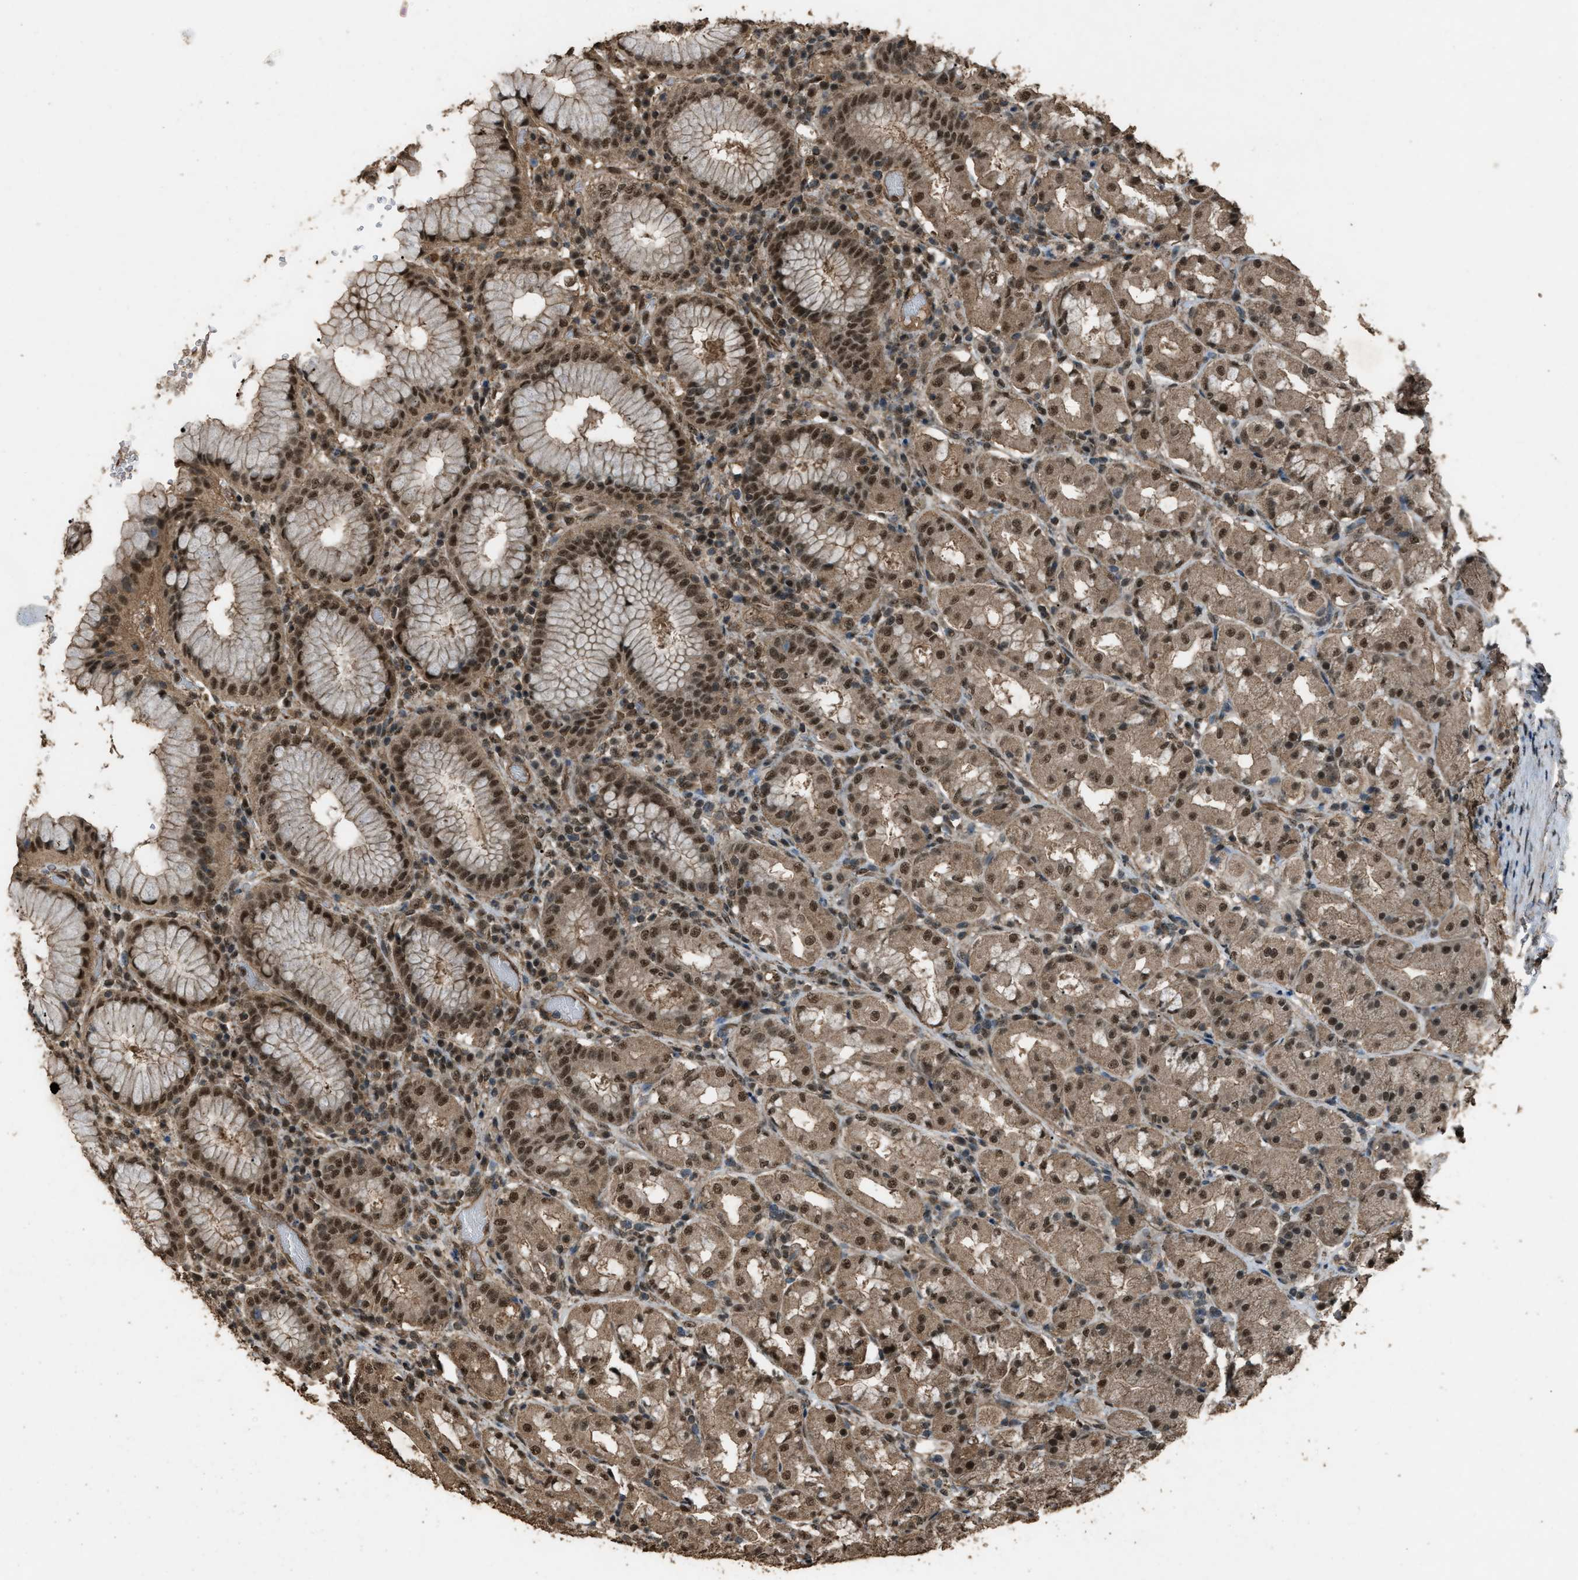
{"staining": {"intensity": "strong", "quantity": ">75%", "location": "cytoplasmic/membranous,nuclear"}, "tissue": "stomach", "cell_type": "Glandular cells", "image_type": "normal", "snomed": [{"axis": "morphology", "description": "Normal tissue, NOS"}, {"axis": "topography", "description": "Stomach"}, {"axis": "topography", "description": "Stomach, lower"}], "caption": "Immunohistochemical staining of normal stomach displays >75% levels of strong cytoplasmic/membranous,nuclear protein positivity in about >75% of glandular cells.", "gene": "SERTAD2", "patient": {"sex": "female", "age": 56}}